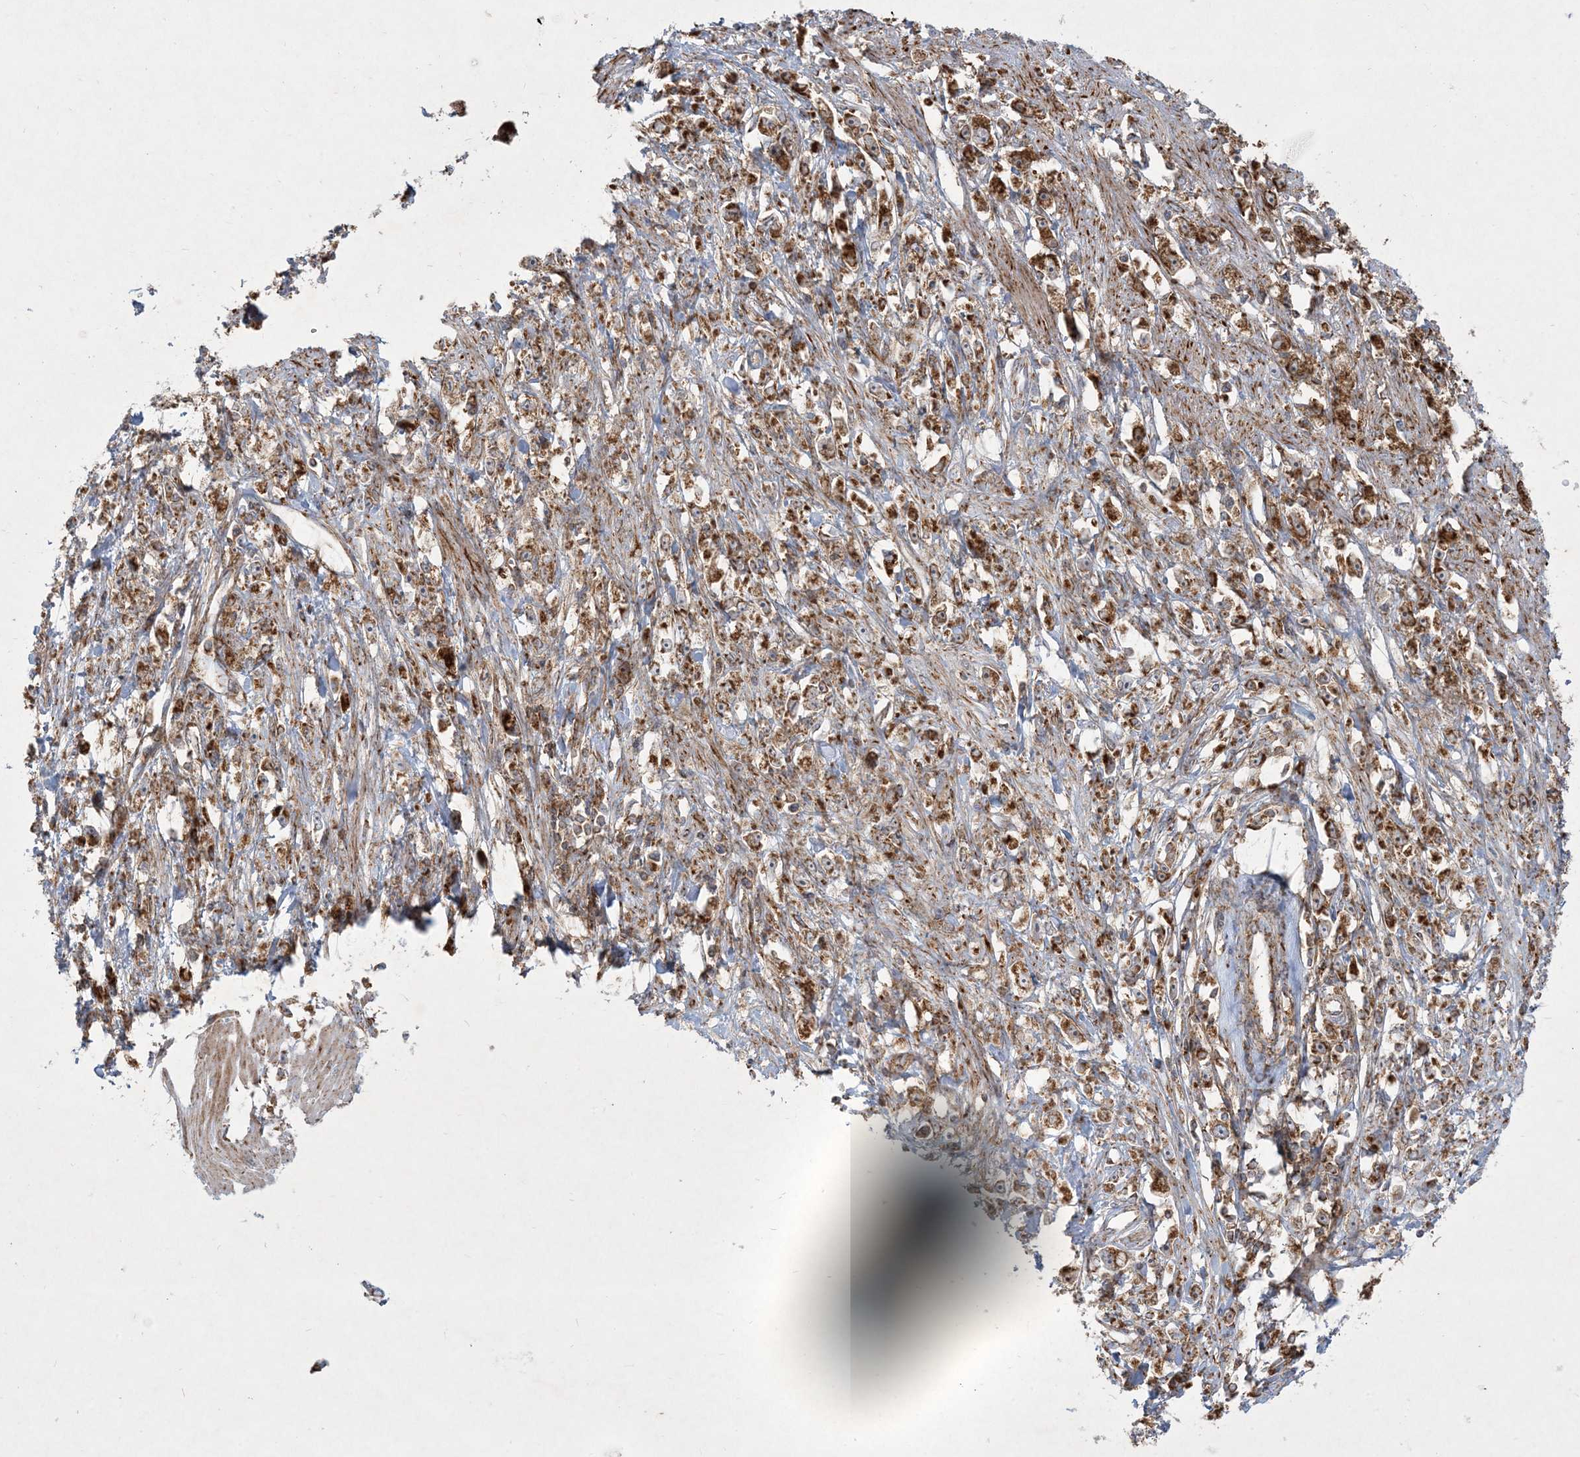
{"staining": {"intensity": "moderate", "quantity": ">75%", "location": "cytoplasmic/membranous"}, "tissue": "stomach cancer", "cell_type": "Tumor cells", "image_type": "cancer", "snomed": [{"axis": "morphology", "description": "Adenocarcinoma, NOS"}, {"axis": "topography", "description": "Stomach"}], "caption": "A micrograph of human stomach cancer (adenocarcinoma) stained for a protein reveals moderate cytoplasmic/membranous brown staining in tumor cells. (DAB (3,3'-diaminobenzidine) IHC, brown staining for protein, blue staining for nuclei).", "gene": "BEND4", "patient": {"sex": "female", "age": 59}}